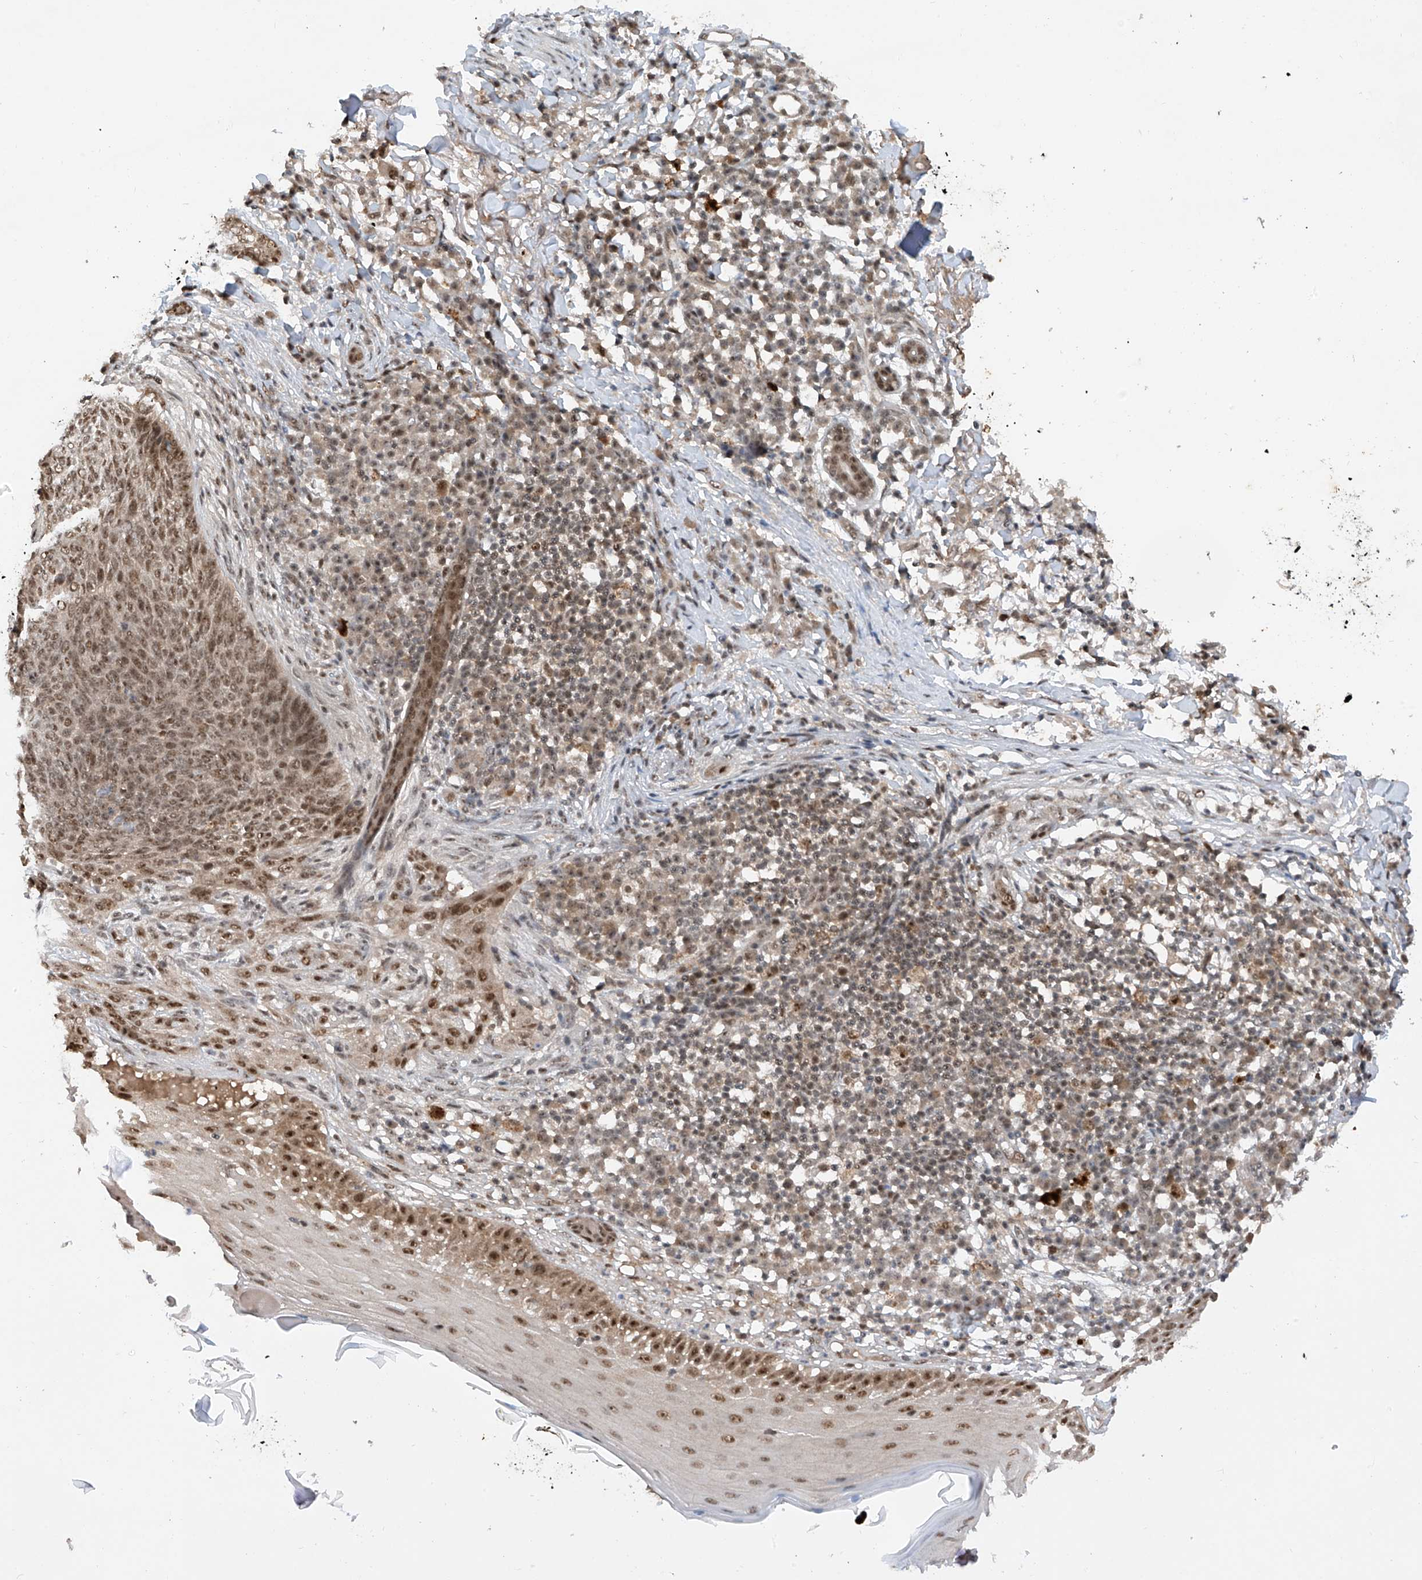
{"staining": {"intensity": "moderate", "quantity": ">75%", "location": "nuclear"}, "tissue": "skin cancer", "cell_type": "Tumor cells", "image_type": "cancer", "snomed": [{"axis": "morphology", "description": "Basal cell carcinoma"}, {"axis": "topography", "description": "Skin"}], "caption": "Immunohistochemical staining of skin basal cell carcinoma demonstrates medium levels of moderate nuclear protein staining in approximately >75% of tumor cells. (brown staining indicates protein expression, while blue staining denotes nuclei).", "gene": "RPAIN", "patient": {"sex": "male", "age": 85}}